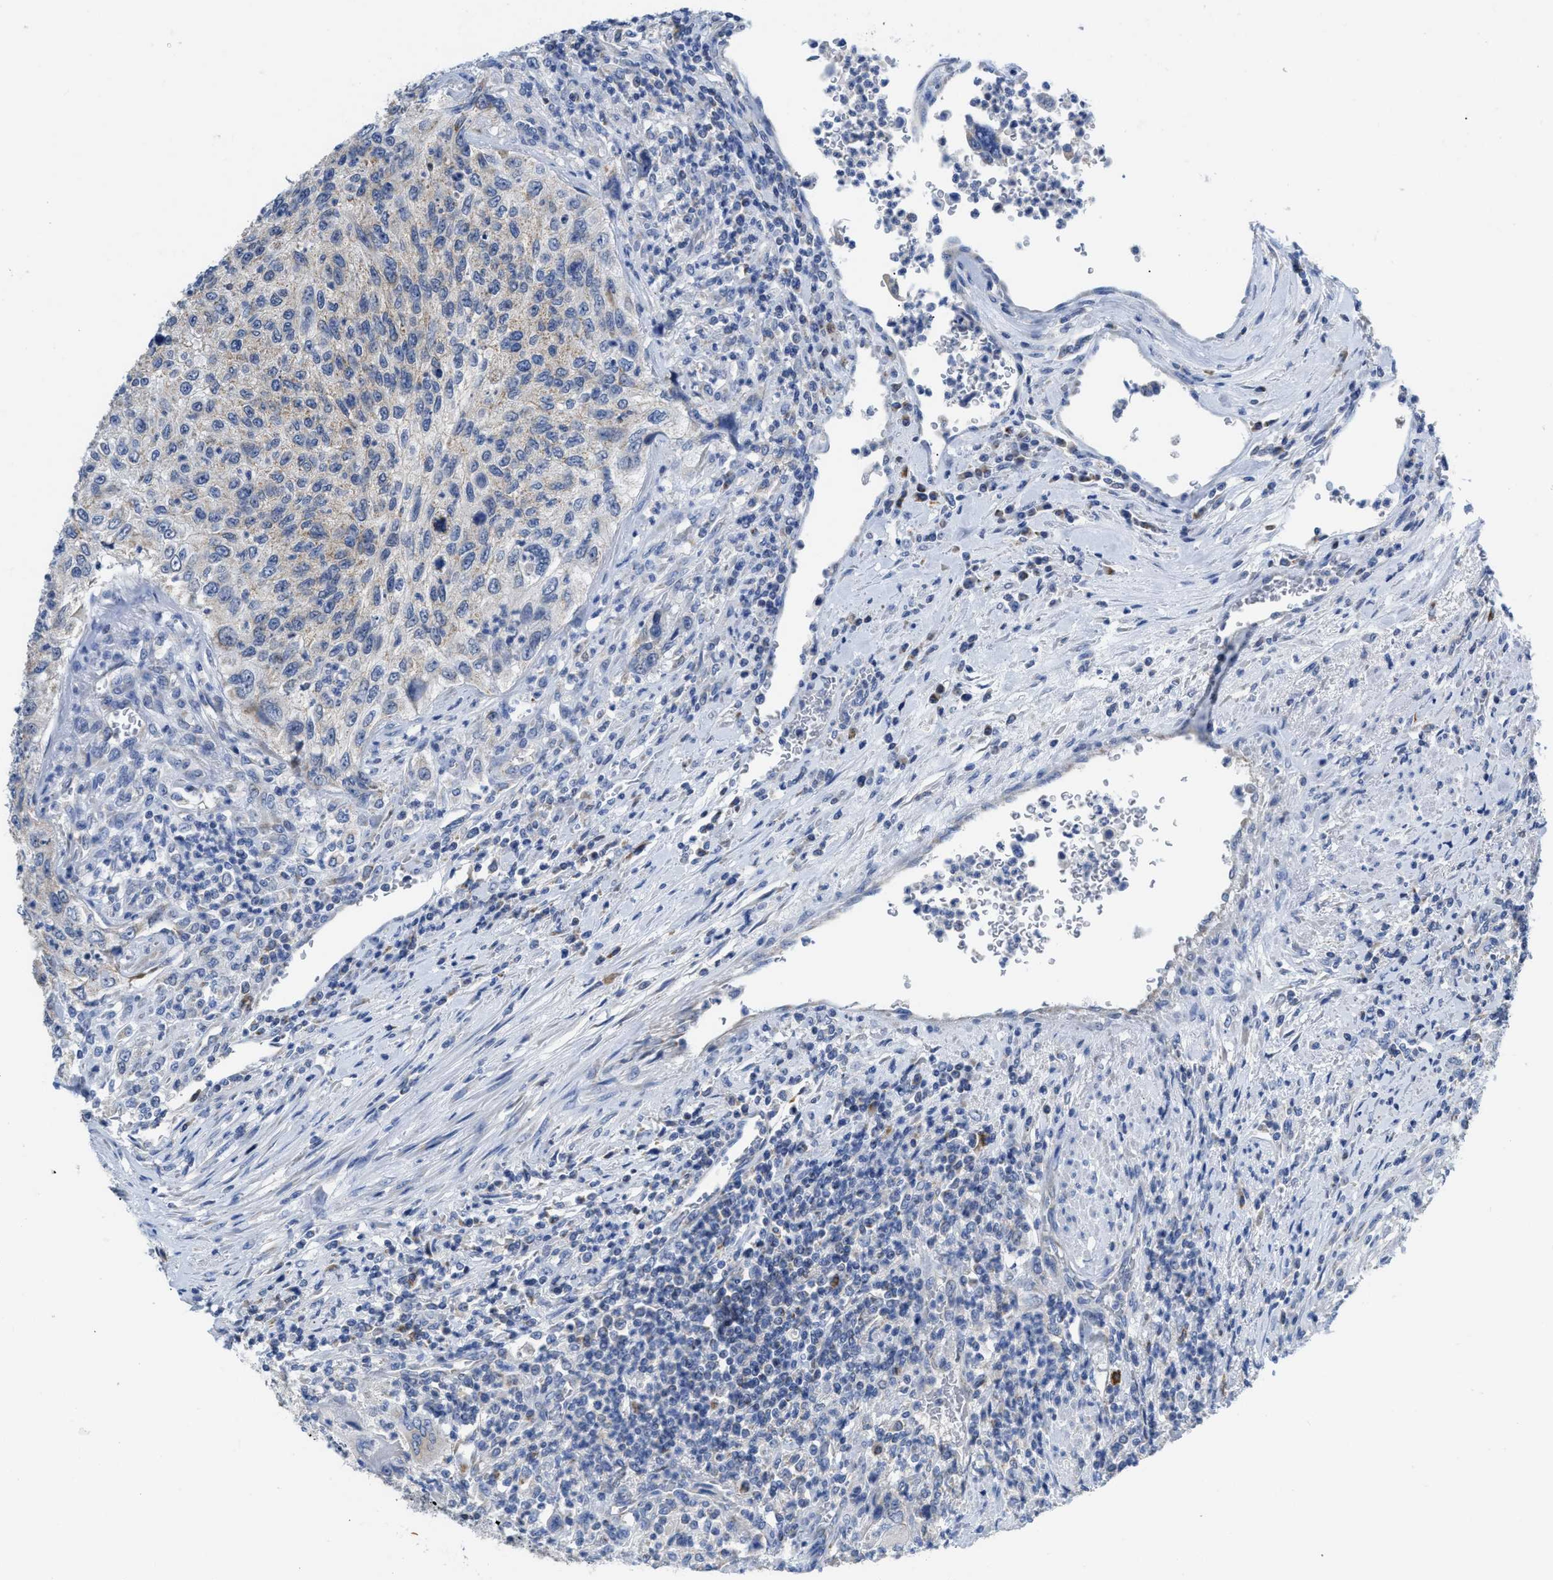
{"staining": {"intensity": "negative", "quantity": "none", "location": "none"}, "tissue": "urothelial cancer", "cell_type": "Tumor cells", "image_type": "cancer", "snomed": [{"axis": "morphology", "description": "Urothelial carcinoma, High grade"}, {"axis": "topography", "description": "Urinary bladder"}], "caption": "DAB immunohistochemical staining of human urothelial carcinoma (high-grade) exhibits no significant positivity in tumor cells.", "gene": "ETFA", "patient": {"sex": "female", "age": 60}}